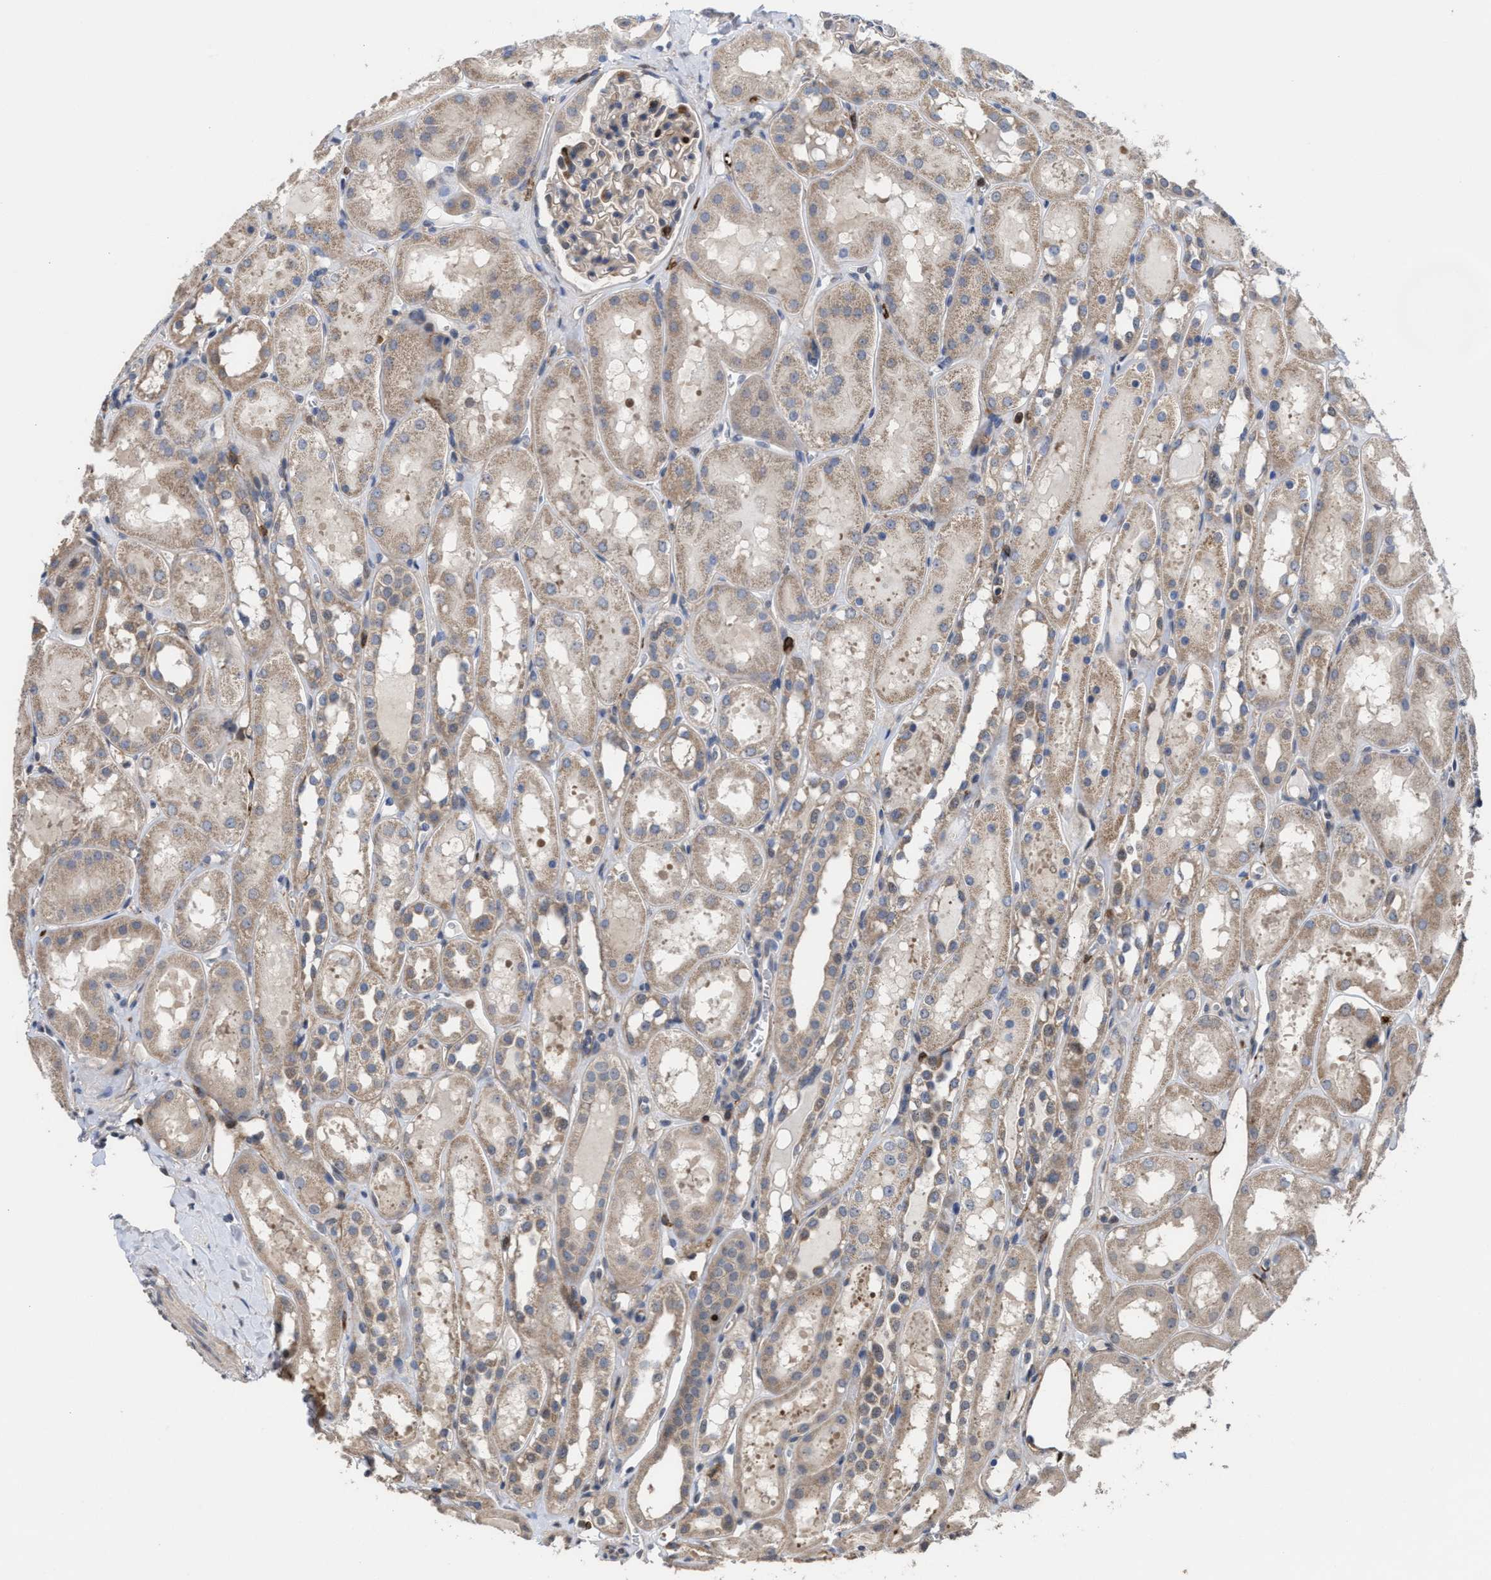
{"staining": {"intensity": "moderate", "quantity": "<25%", "location": "cytoplasmic/membranous,nuclear"}, "tissue": "kidney", "cell_type": "Cells in glomeruli", "image_type": "normal", "snomed": [{"axis": "morphology", "description": "Normal tissue, NOS"}, {"axis": "topography", "description": "Kidney"}, {"axis": "topography", "description": "Urinary bladder"}], "caption": "A photomicrograph of kidney stained for a protein demonstrates moderate cytoplasmic/membranous,nuclear brown staining in cells in glomeruli.", "gene": "PTPRE", "patient": {"sex": "male", "age": 16}}